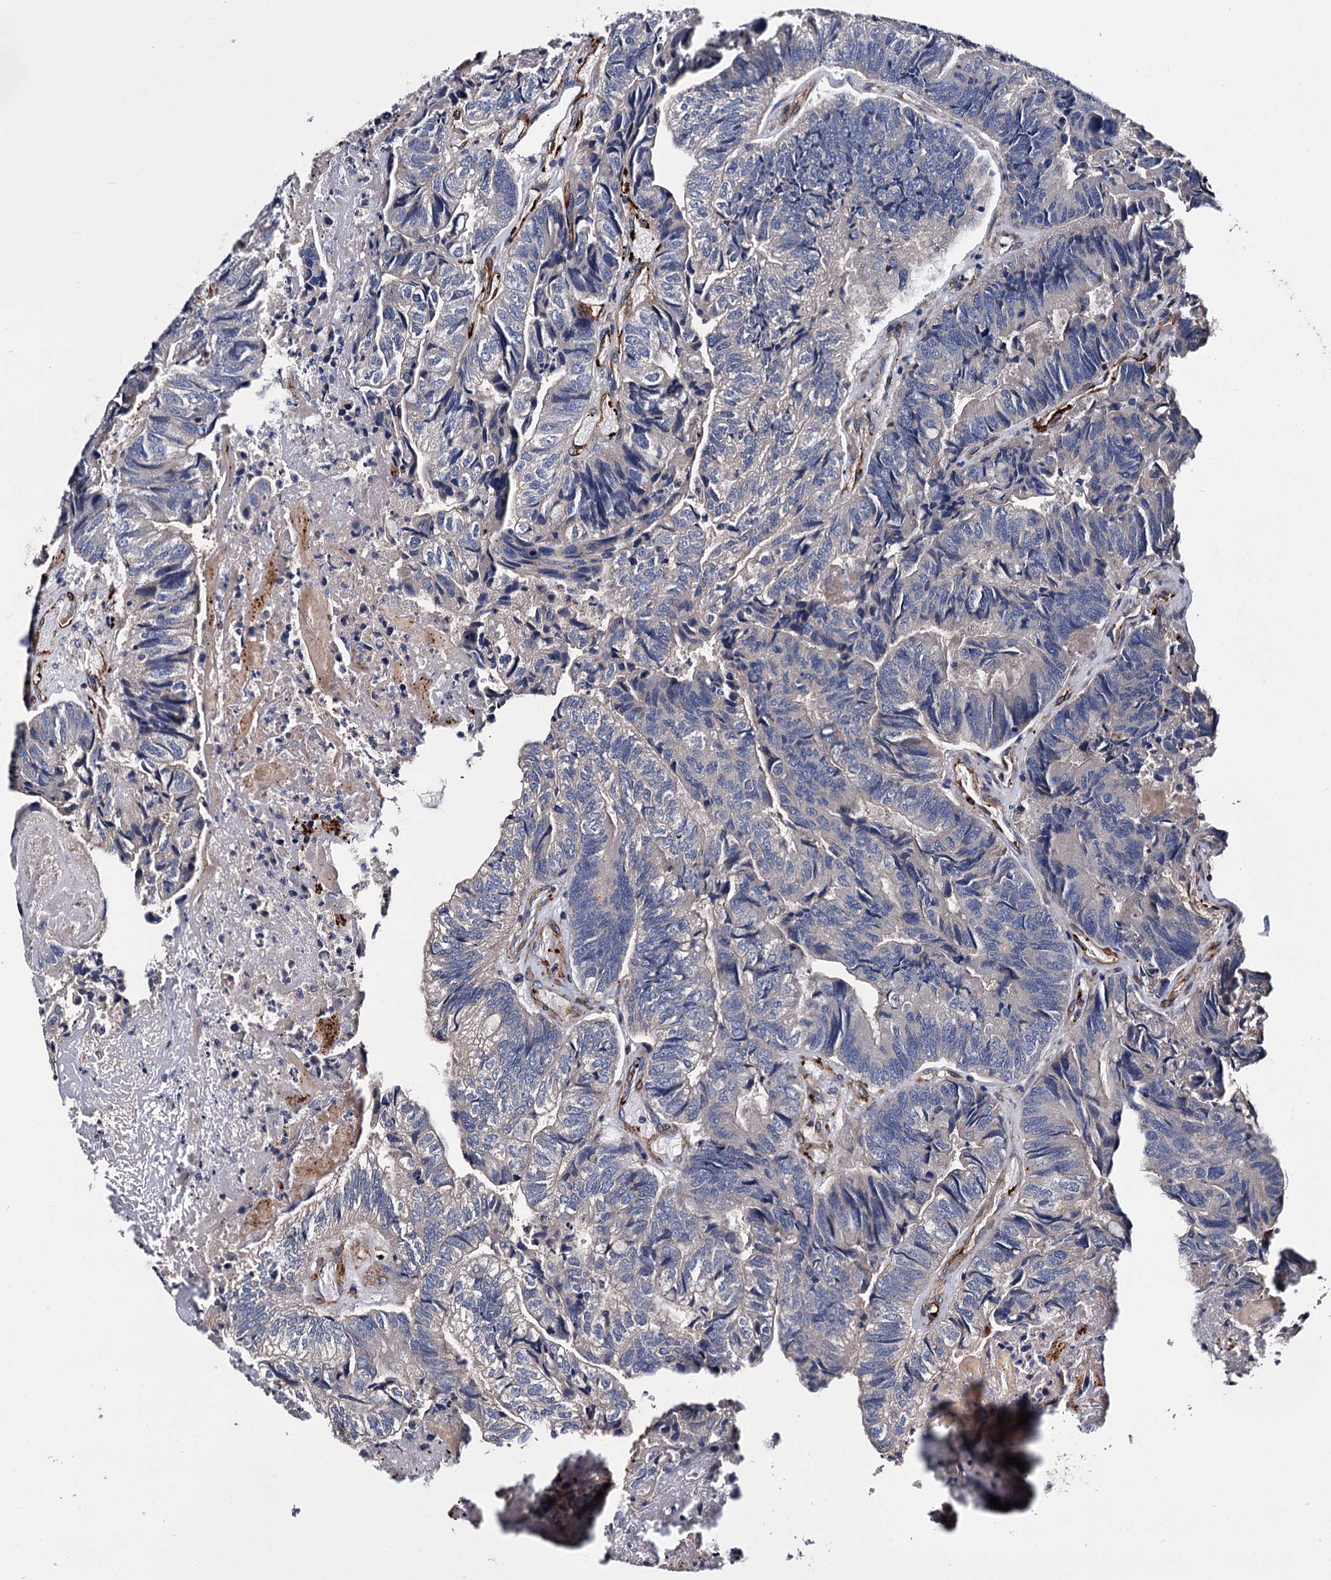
{"staining": {"intensity": "negative", "quantity": "none", "location": "none"}, "tissue": "colorectal cancer", "cell_type": "Tumor cells", "image_type": "cancer", "snomed": [{"axis": "morphology", "description": "Adenocarcinoma, NOS"}, {"axis": "topography", "description": "Colon"}], "caption": "Immunohistochemistry of human colorectal cancer (adenocarcinoma) shows no staining in tumor cells.", "gene": "CACNA1C", "patient": {"sex": "female", "age": 67}}